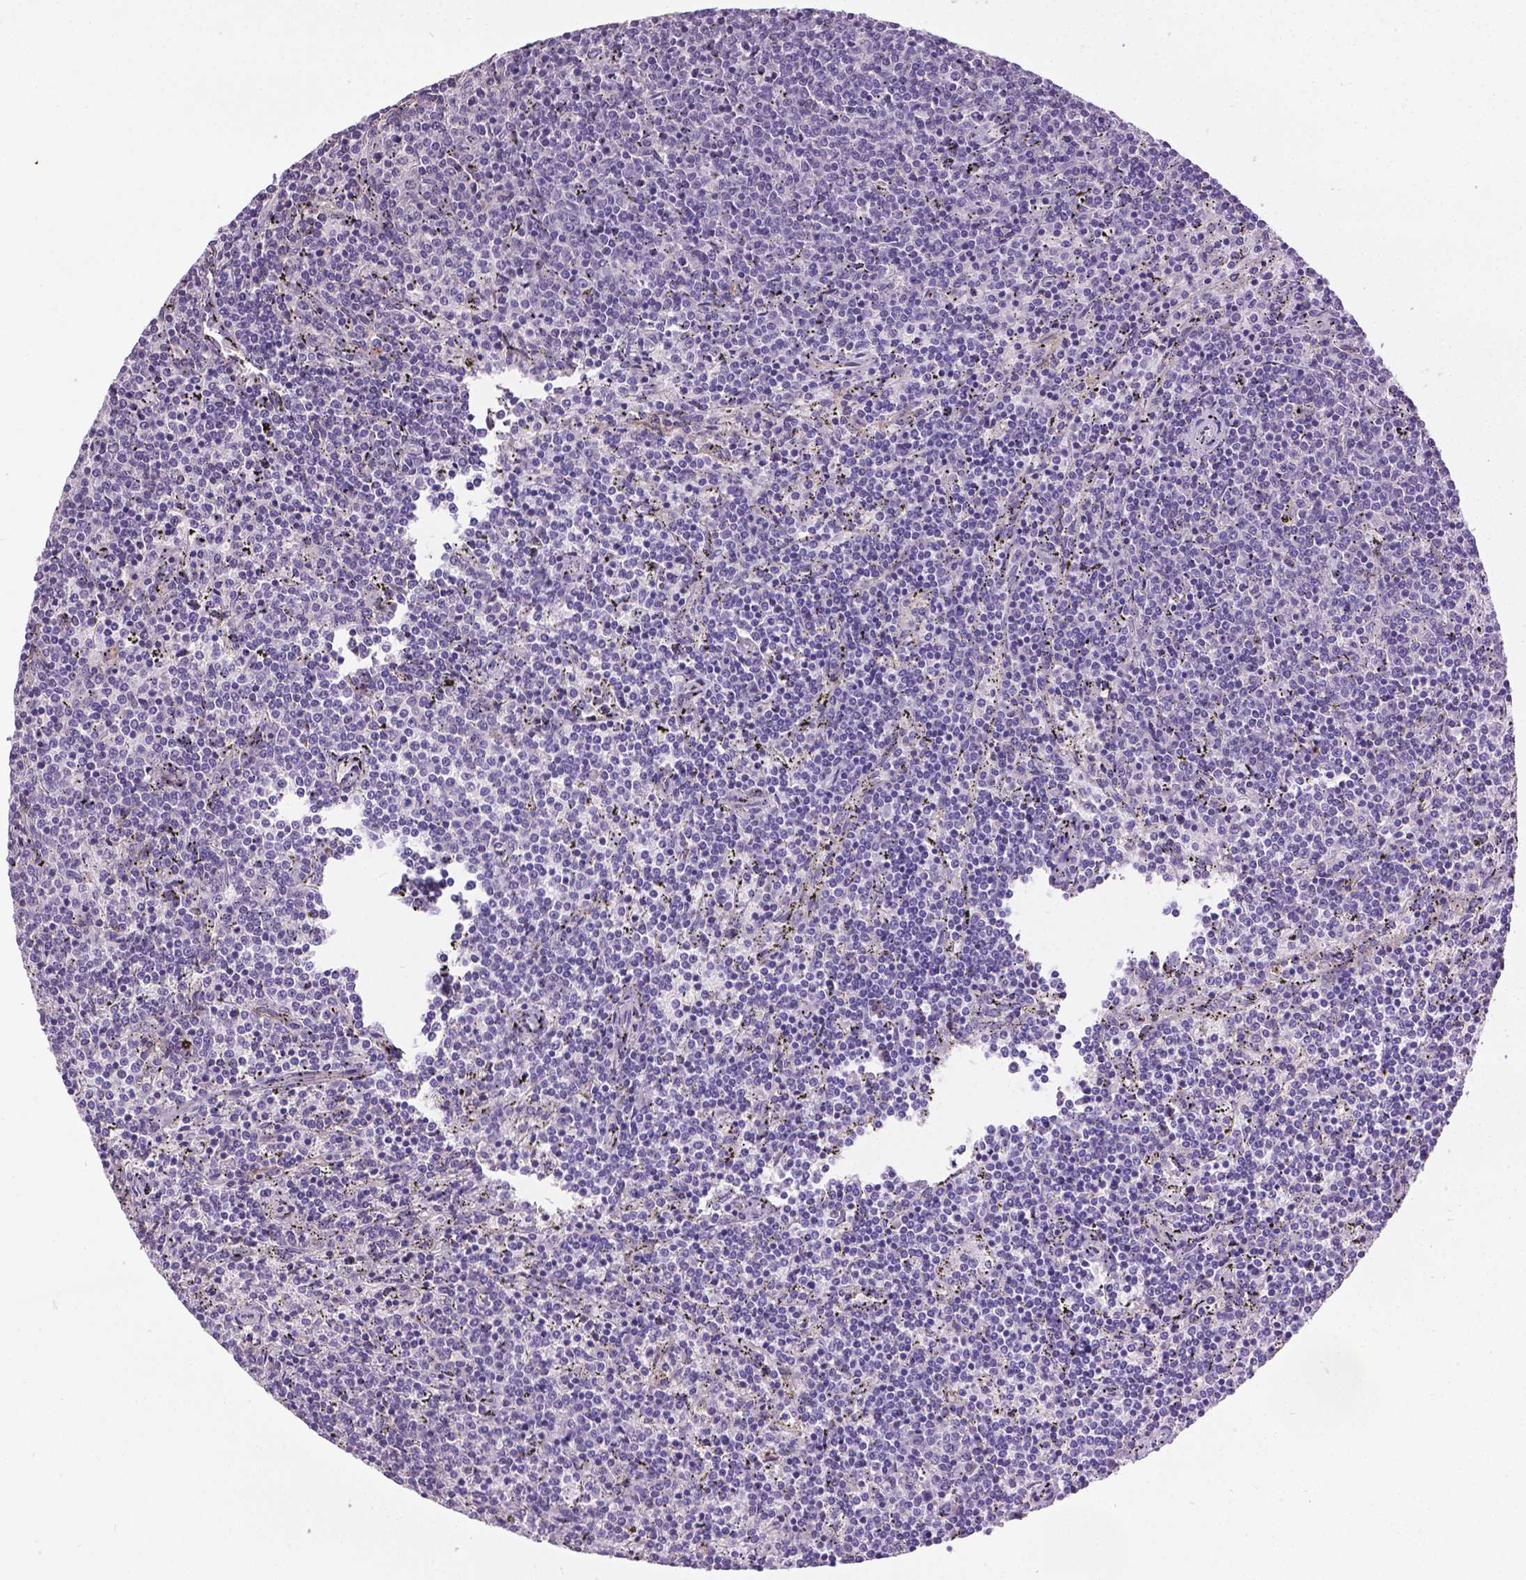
{"staining": {"intensity": "negative", "quantity": "none", "location": "none"}, "tissue": "lymphoma", "cell_type": "Tumor cells", "image_type": "cancer", "snomed": [{"axis": "morphology", "description": "Malignant lymphoma, non-Hodgkin's type, Low grade"}, {"axis": "topography", "description": "Spleen"}], "caption": "The micrograph reveals no staining of tumor cells in lymphoma. The staining was performed using DAB to visualize the protein expression in brown, while the nuclei were stained in blue with hematoxylin (Magnification: 20x).", "gene": "CPM", "patient": {"sex": "female", "age": 50}}